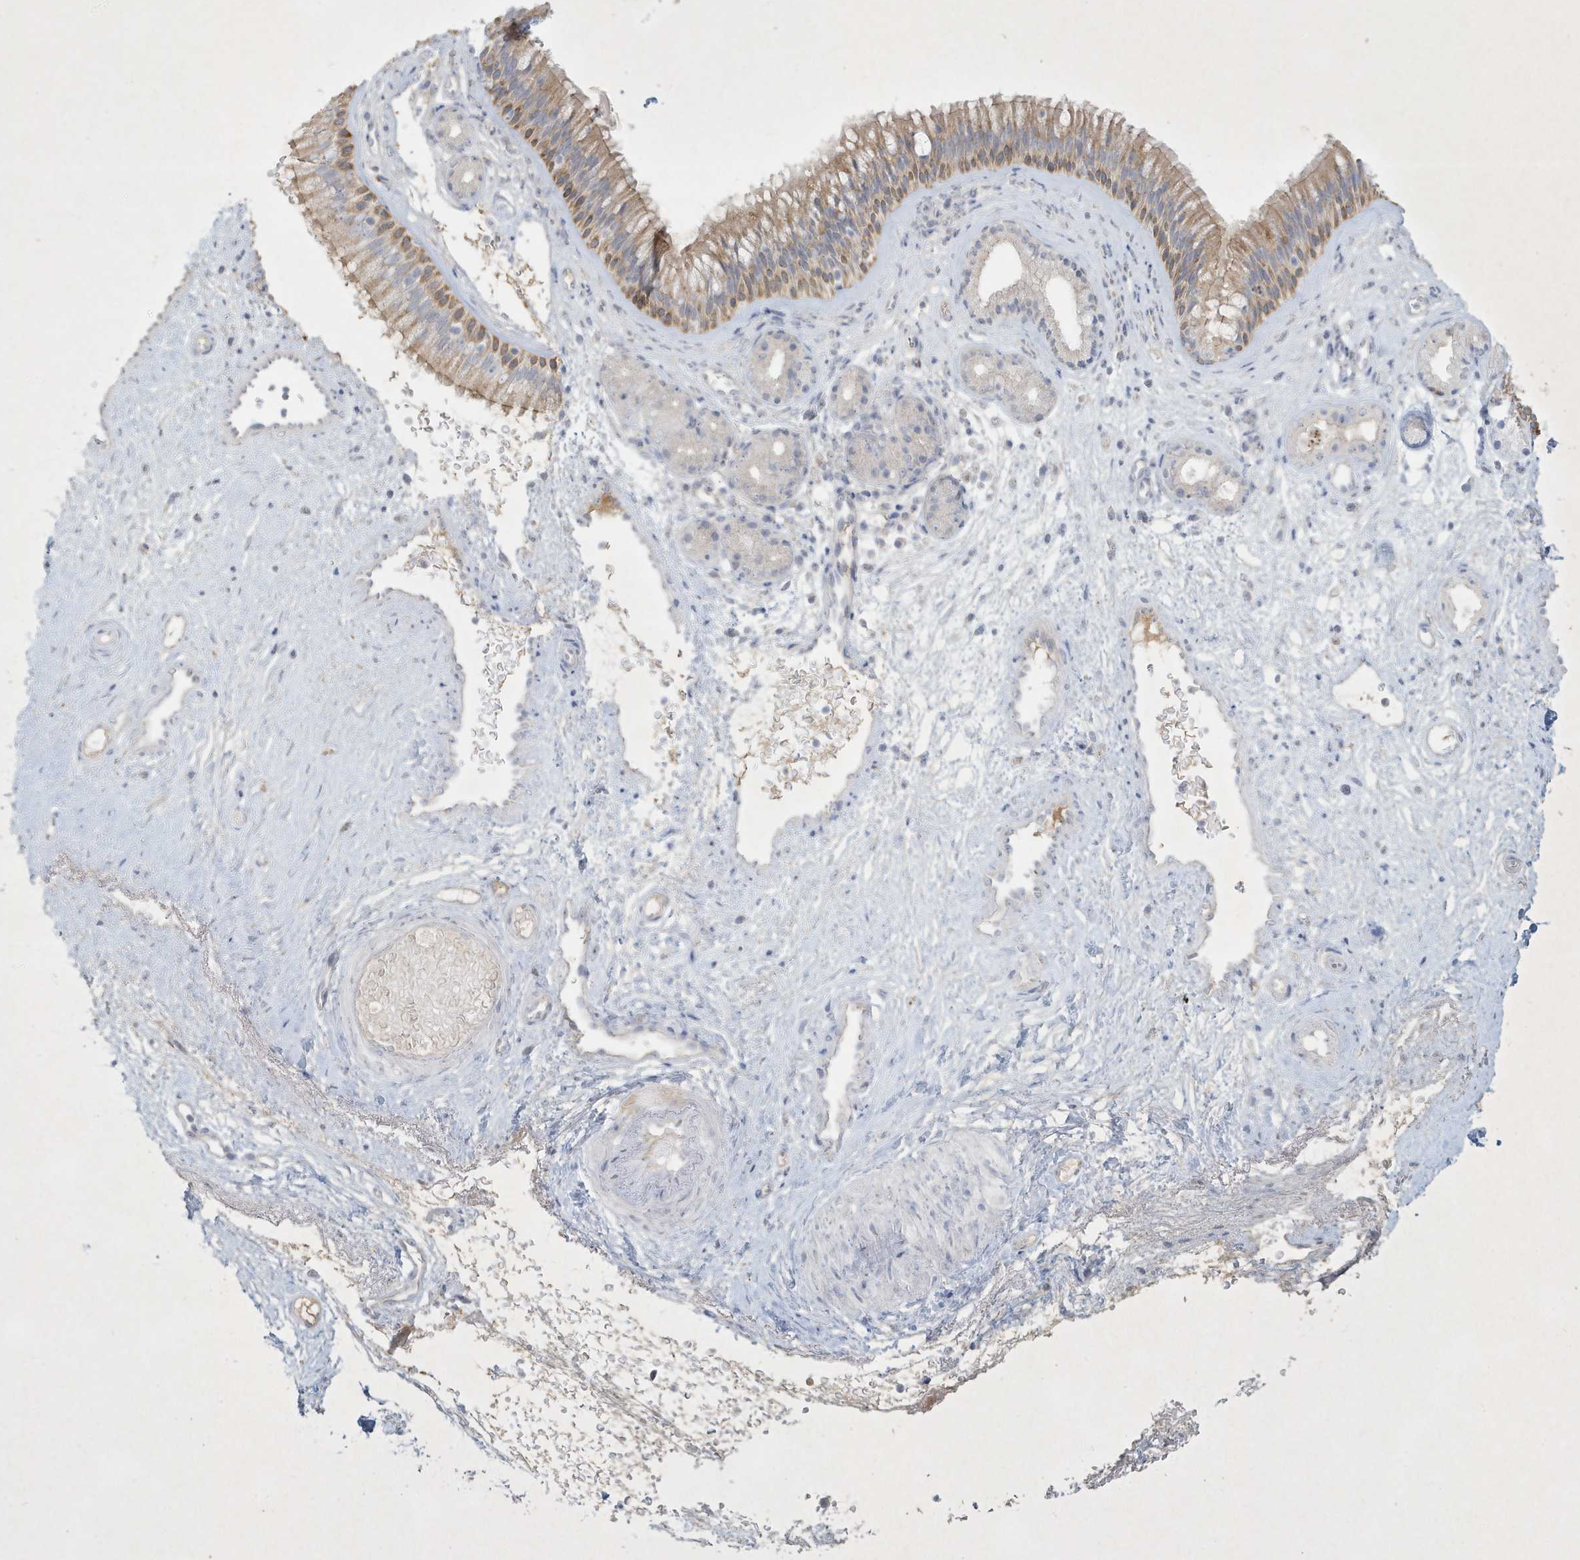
{"staining": {"intensity": "strong", "quantity": "<25%", "location": "cytoplasmic/membranous"}, "tissue": "nasopharynx", "cell_type": "Respiratory epithelial cells", "image_type": "normal", "snomed": [{"axis": "morphology", "description": "Normal tissue, NOS"}, {"axis": "morphology", "description": "Inflammation, NOS"}, {"axis": "morphology", "description": "Malignant melanoma, Metastatic site"}, {"axis": "topography", "description": "Nasopharynx"}], "caption": "Nasopharynx stained for a protein shows strong cytoplasmic/membranous positivity in respiratory epithelial cells. Ihc stains the protein of interest in brown and the nuclei are stained blue.", "gene": "CCDC24", "patient": {"sex": "male", "age": 70}}